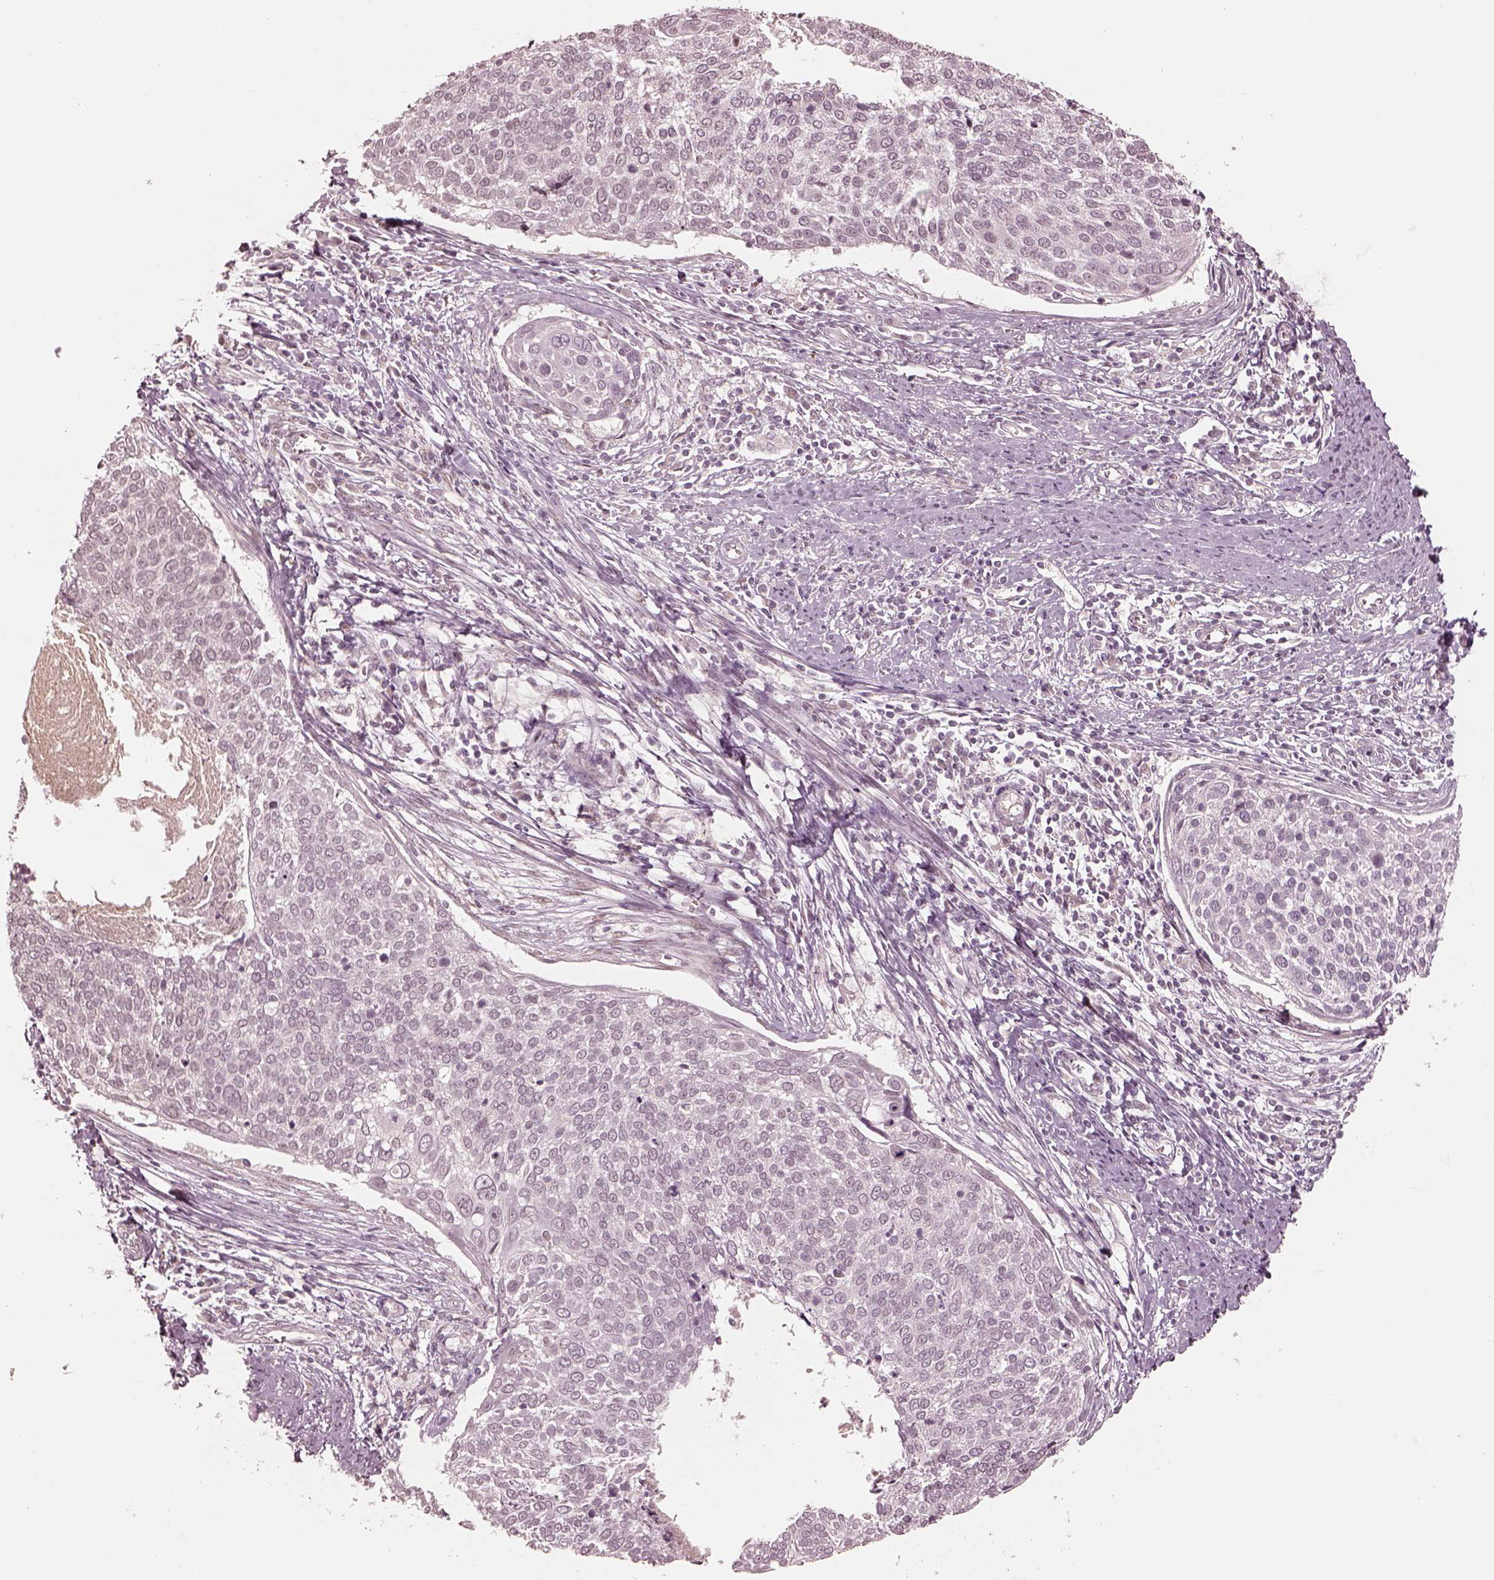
{"staining": {"intensity": "negative", "quantity": "none", "location": "none"}, "tissue": "cervical cancer", "cell_type": "Tumor cells", "image_type": "cancer", "snomed": [{"axis": "morphology", "description": "Squamous cell carcinoma, NOS"}, {"axis": "topography", "description": "Cervix"}], "caption": "Human cervical cancer (squamous cell carcinoma) stained for a protein using immunohistochemistry displays no staining in tumor cells.", "gene": "IQCB1", "patient": {"sex": "female", "age": 39}}